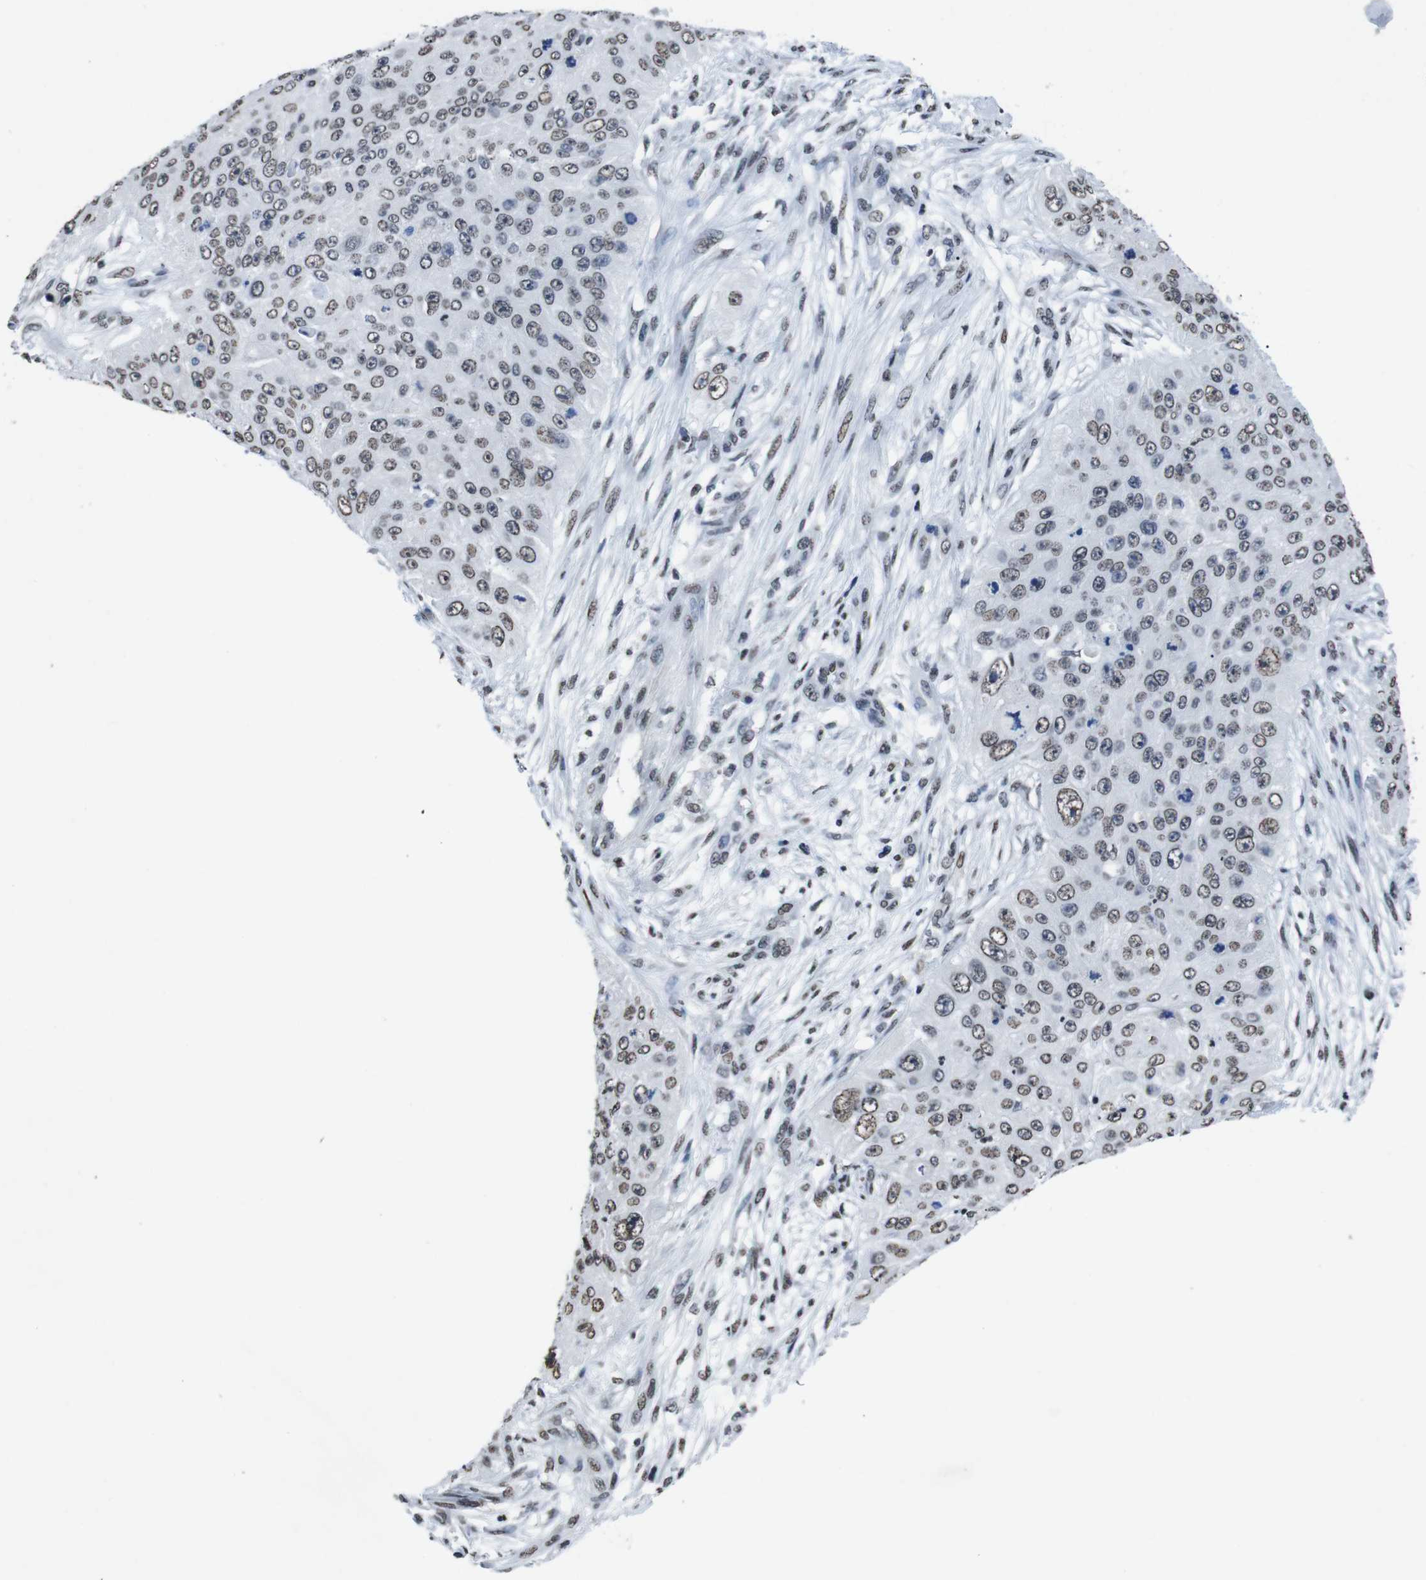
{"staining": {"intensity": "weak", "quantity": ">75%", "location": "nuclear"}, "tissue": "skin cancer", "cell_type": "Tumor cells", "image_type": "cancer", "snomed": [{"axis": "morphology", "description": "Squamous cell carcinoma, NOS"}, {"axis": "topography", "description": "Skin"}], "caption": "A photomicrograph showing weak nuclear staining in approximately >75% of tumor cells in skin cancer, as visualized by brown immunohistochemical staining.", "gene": "PIP4P2", "patient": {"sex": "female", "age": 80}}